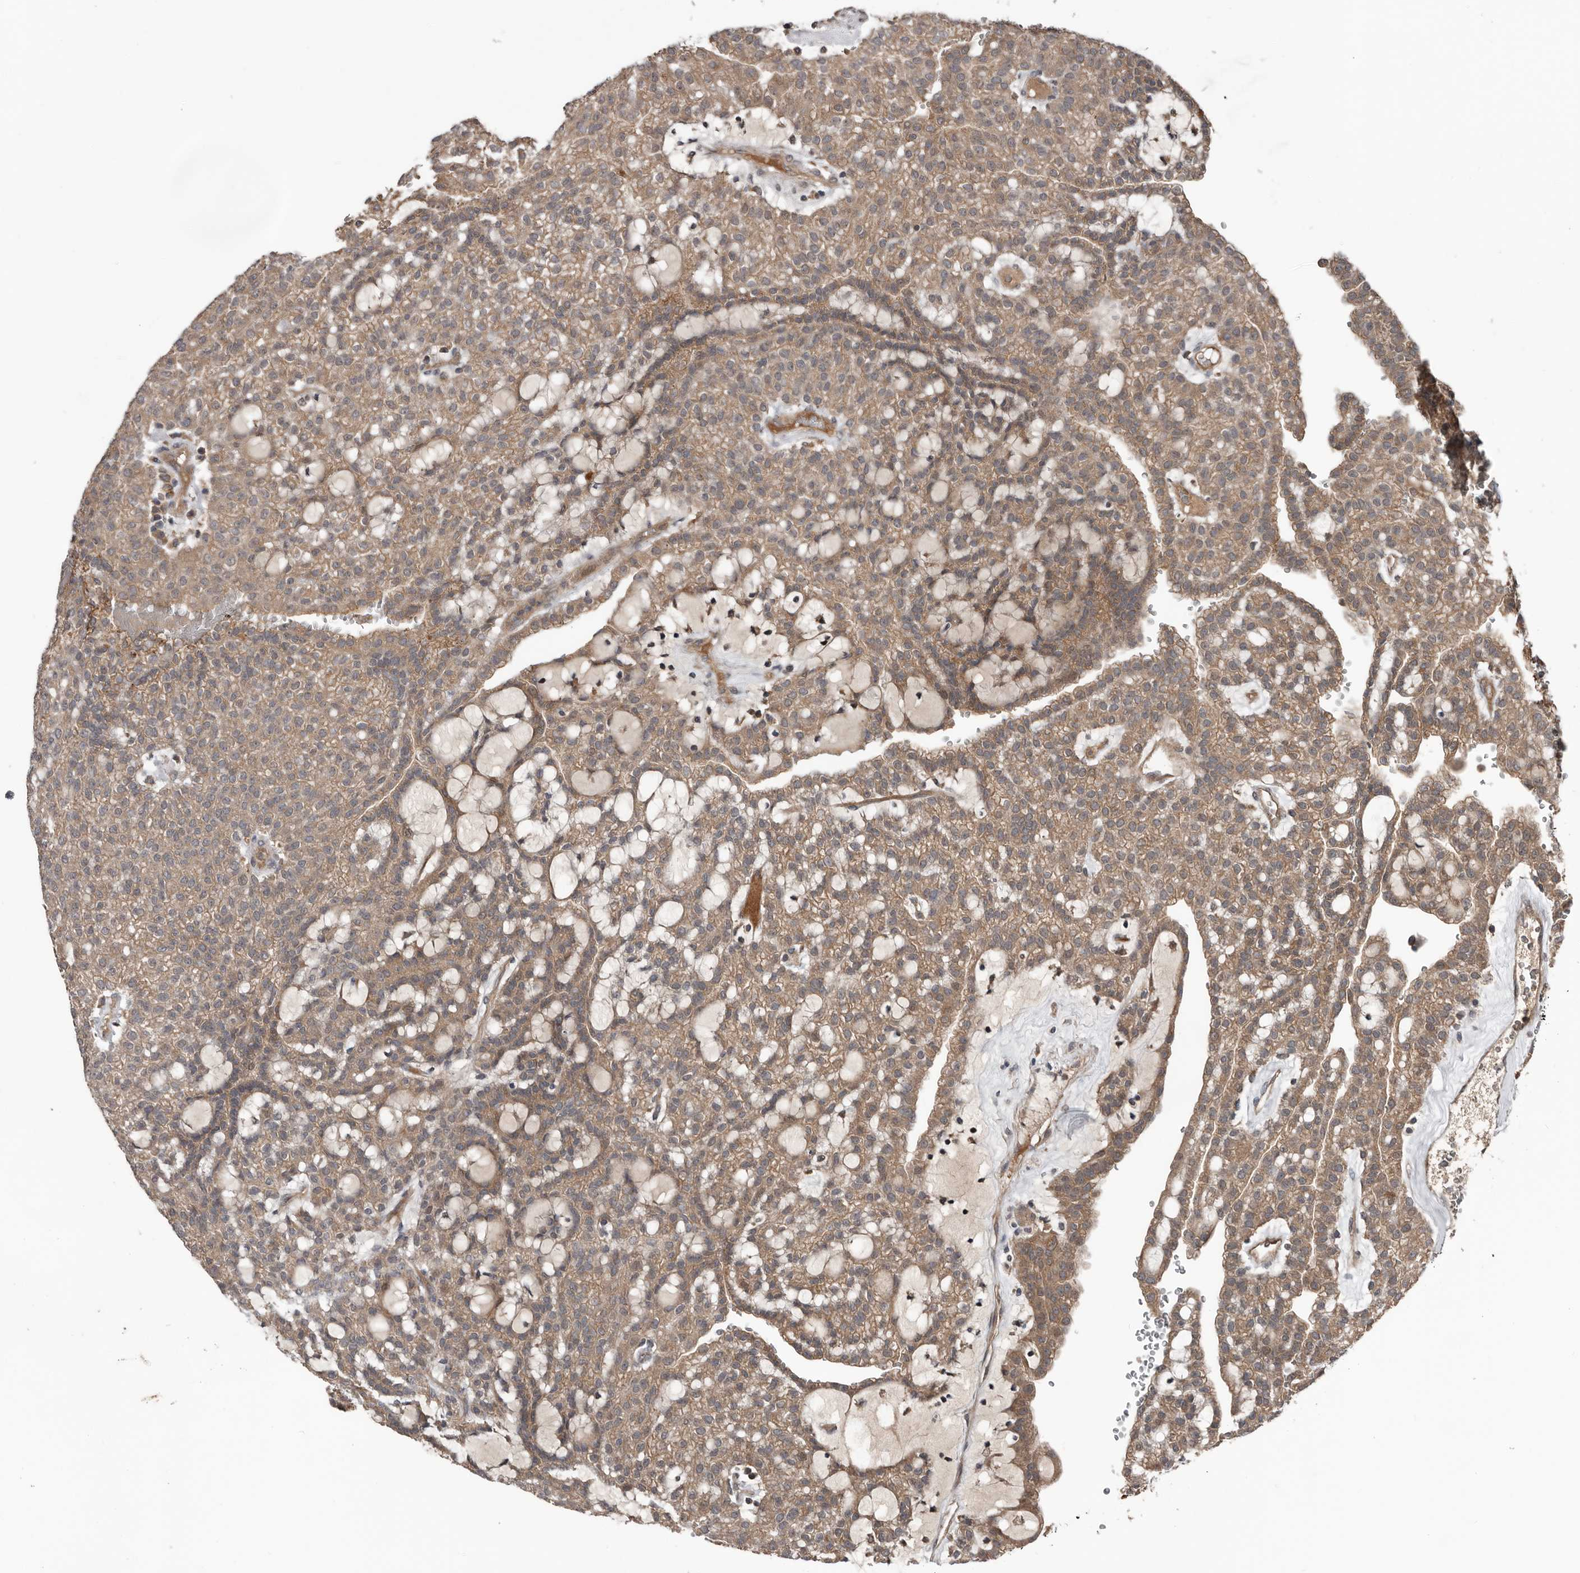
{"staining": {"intensity": "moderate", "quantity": ">75%", "location": "cytoplasmic/membranous"}, "tissue": "renal cancer", "cell_type": "Tumor cells", "image_type": "cancer", "snomed": [{"axis": "morphology", "description": "Adenocarcinoma, NOS"}, {"axis": "topography", "description": "Kidney"}], "caption": "Renal adenocarcinoma stained for a protein (brown) reveals moderate cytoplasmic/membranous positive staining in about >75% of tumor cells.", "gene": "DNAJB4", "patient": {"sex": "male", "age": 63}}